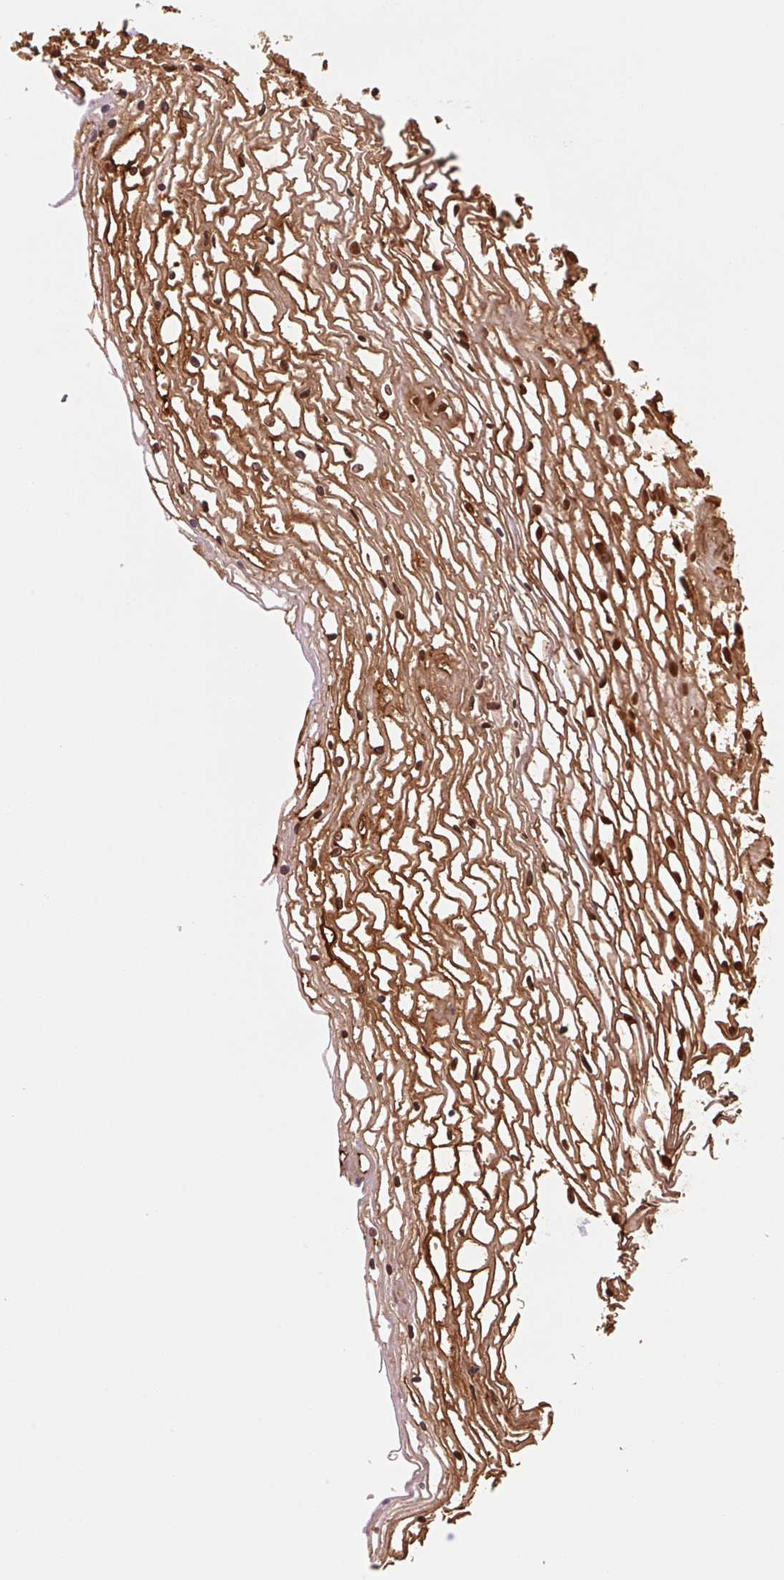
{"staining": {"intensity": "negative", "quantity": "none", "location": "none"}, "tissue": "cervix", "cell_type": "Glandular cells", "image_type": "normal", "snomed": [{"axis": "morphology", "description": "Normal tissue, NOS"}, {"axis": "topography", "description": "Cervix"}], "caption": "Glandular cells show no significant protein expression in unremarkable cervix. (Brightfield microscopy of DAB (3,3'-diaminobenzidine) immunohistochemistry (IHC) at high magnification).", "gene": "FABP5", "patient": {"sex": "female", "age": 36}}